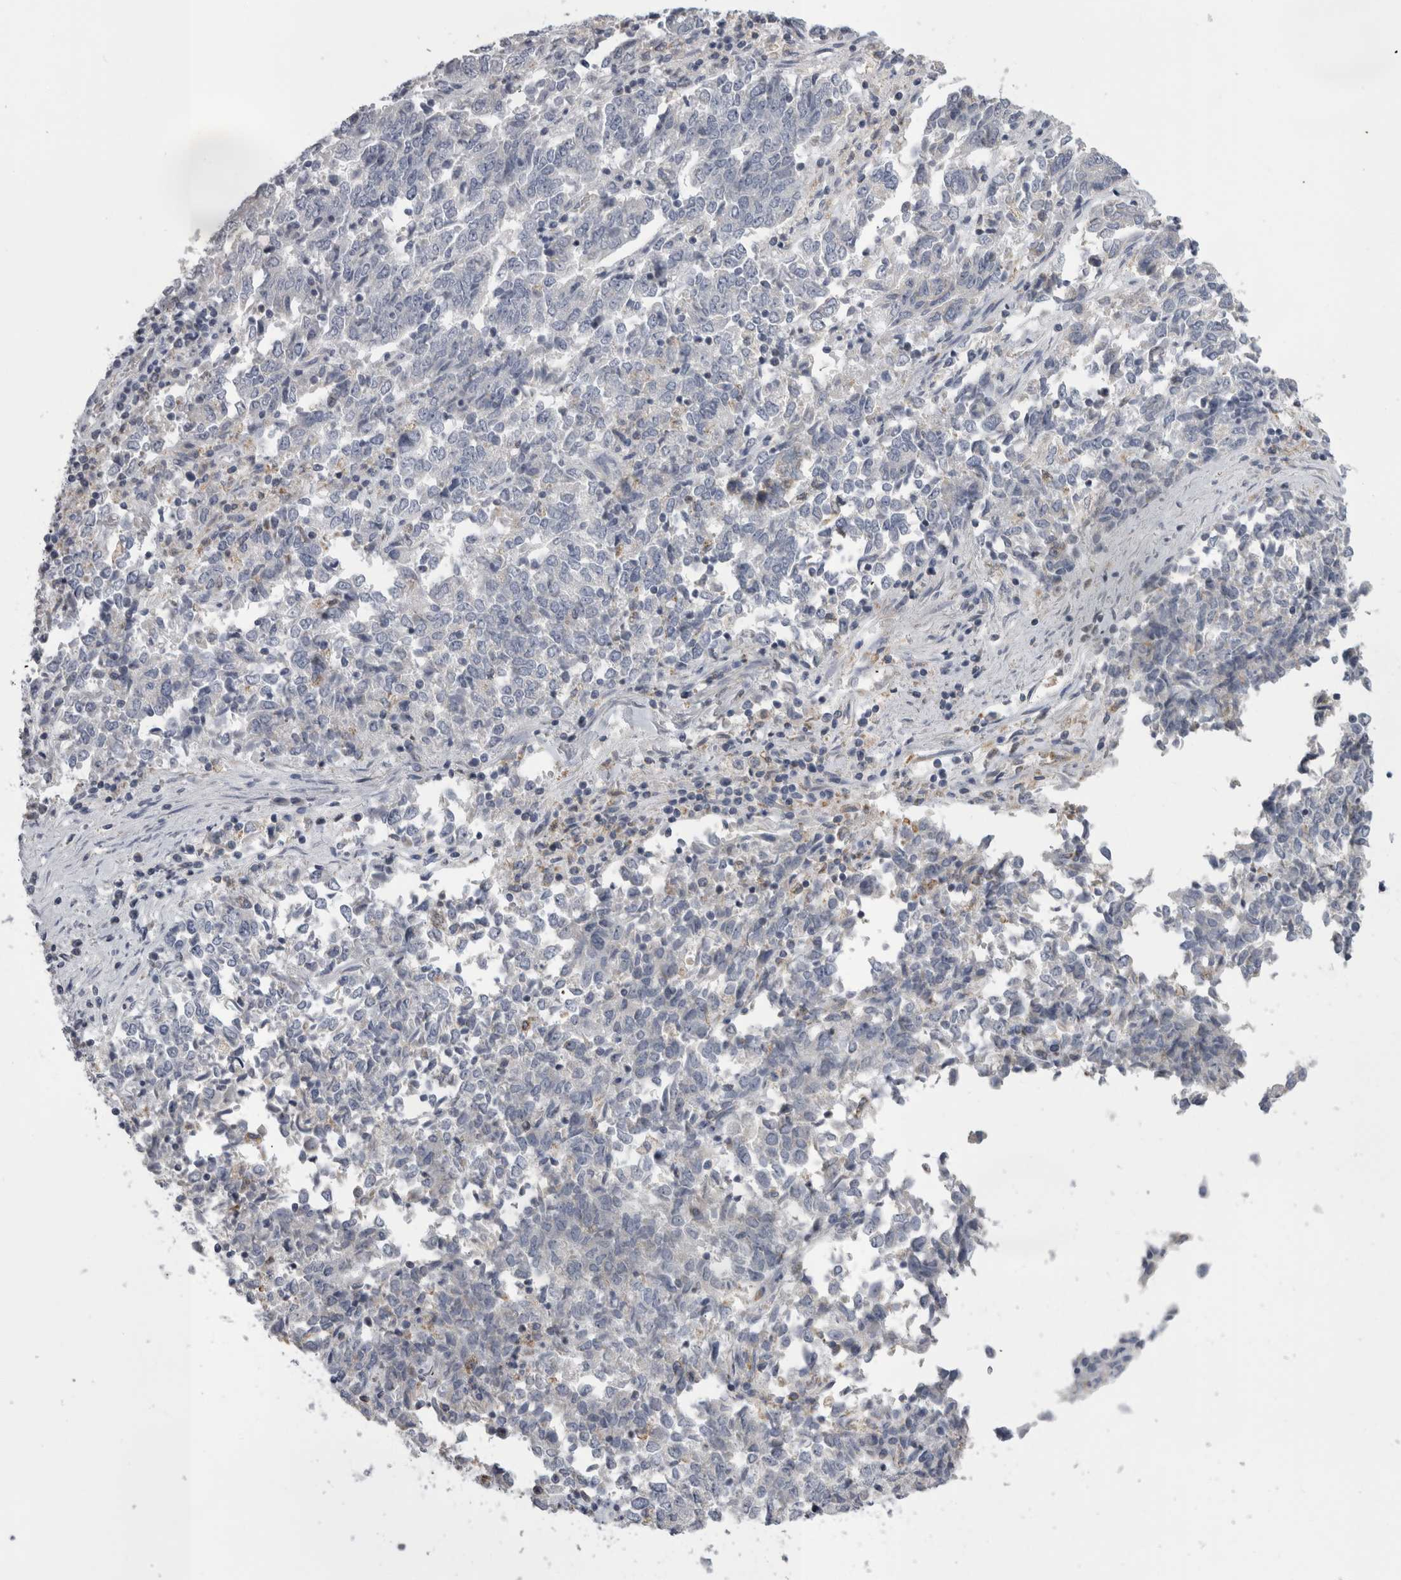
{"staining": {"intensity": "negative", "quantity": "none", "location": "none"}, "tissue": "endometrial cancer", "cell_type": "Tumor cells", "image_type": "cancer", "snomed": [{"axis": "morphology", "description": "Adenocarcinoma, NOS"}, {"axis": "topography", "description": "Endometrium"}], "caption": "High magnification brightfield microscopy of endometrial cancer (adenocarcinoma) stained with DAB (3,3'-diaminobenzidine) (brown) and counterstained with hematoxylin (blue): tumor cells show no significant staining.", "gene": "DHRS4", "patient": {"sex": "female", "age": 80}}